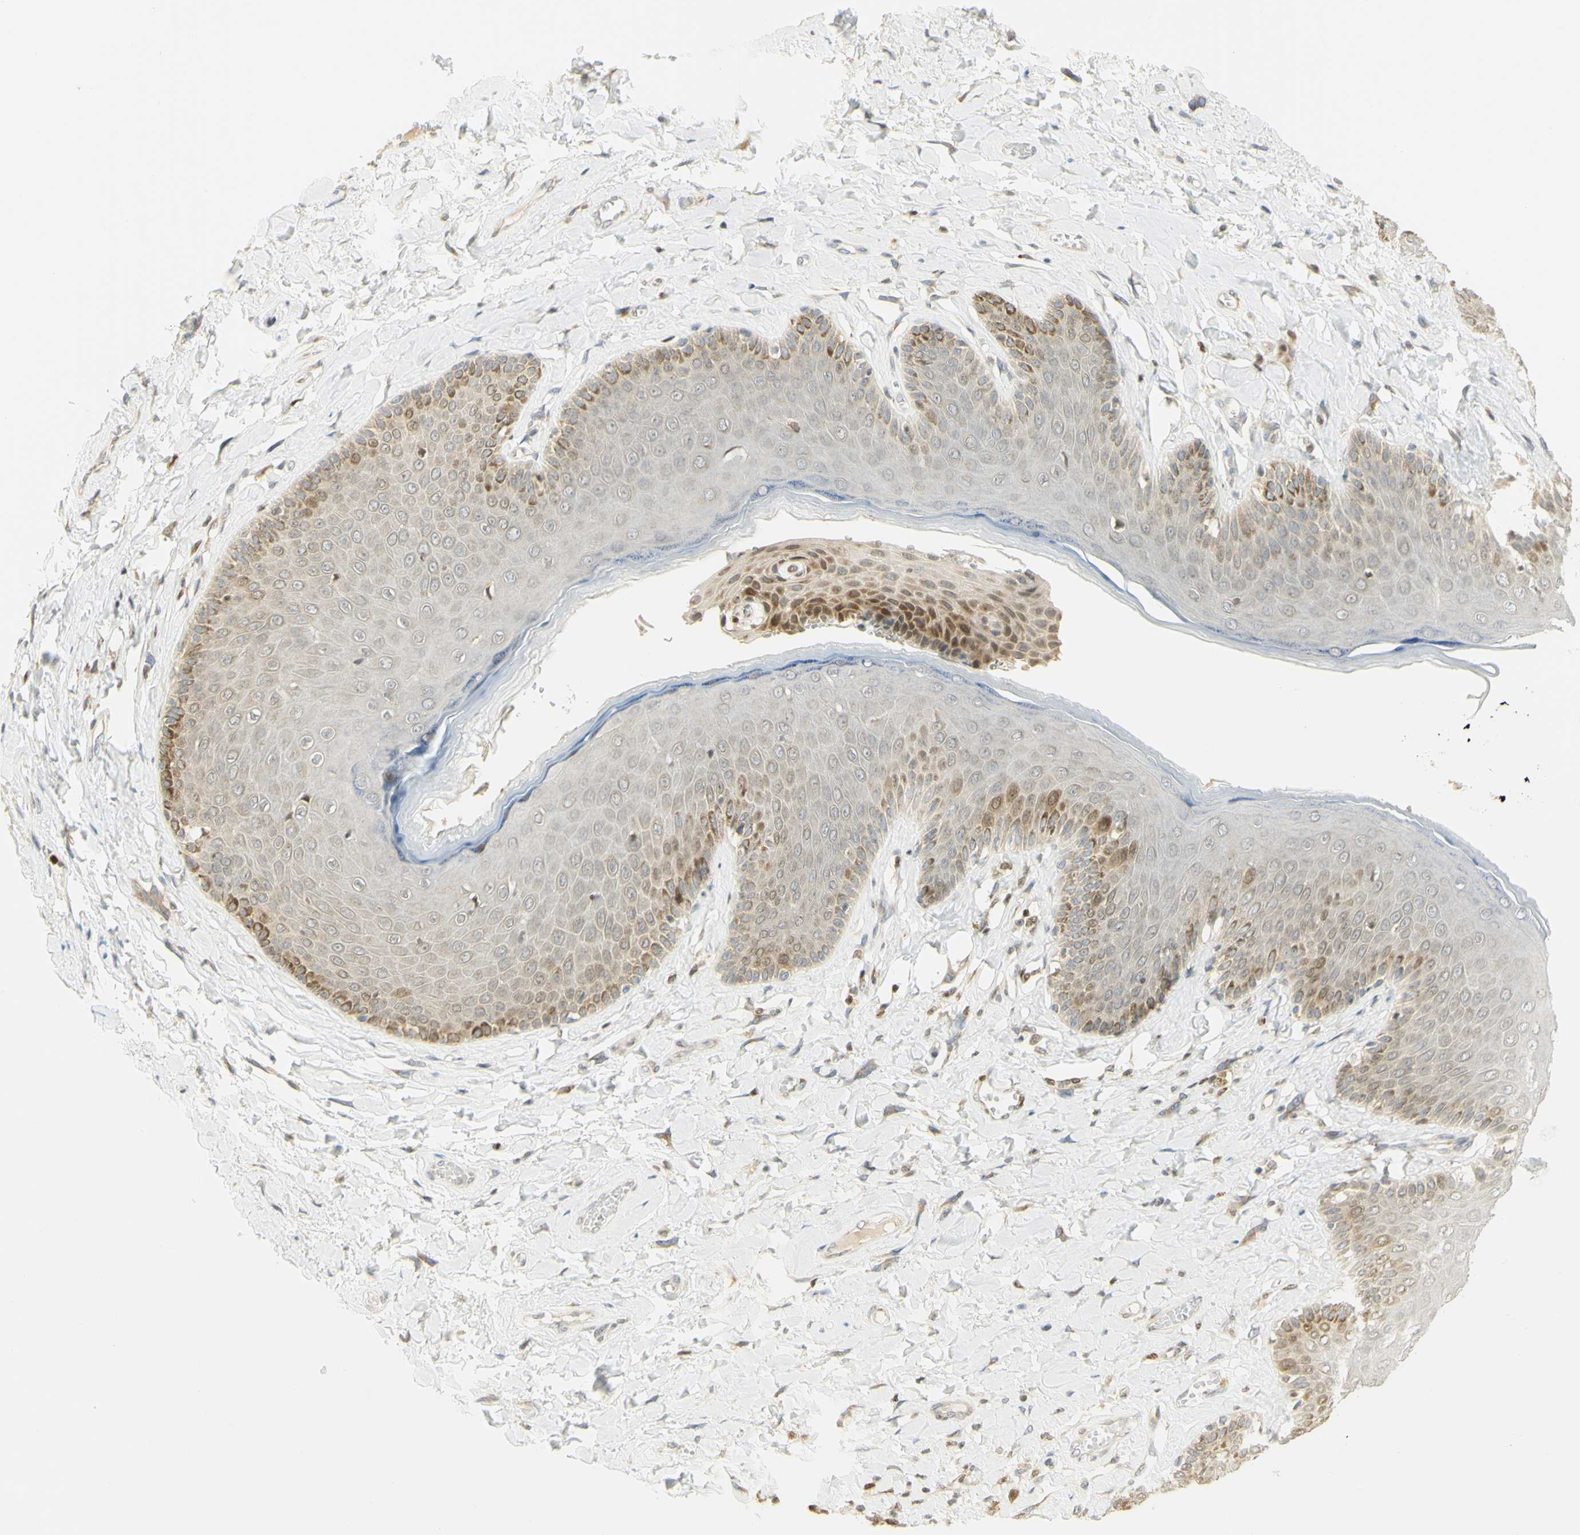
{"staining": {"intensity": "moderate", "quantity": "25%-75%", "location": "cytoplasmic/membranous"}, "tissue": "skin", "cell_type": "Epidermal cells", "image_type": "normal", "snomed": [{"axis": "morphology", "description": "Normal tissue, NOS"}, {"axis": "topography", "description": "Anal"}], "caption": "DAB (3,3'-diaminobenzidine) immunohistochemical staining of benign human skin demonstrates moderate cytoplasmic/membranous protein staining in approximately 25%-75% of epidermal cells.", "gene": "KIF11", "patient": {"sex": "male", "age": 69}}